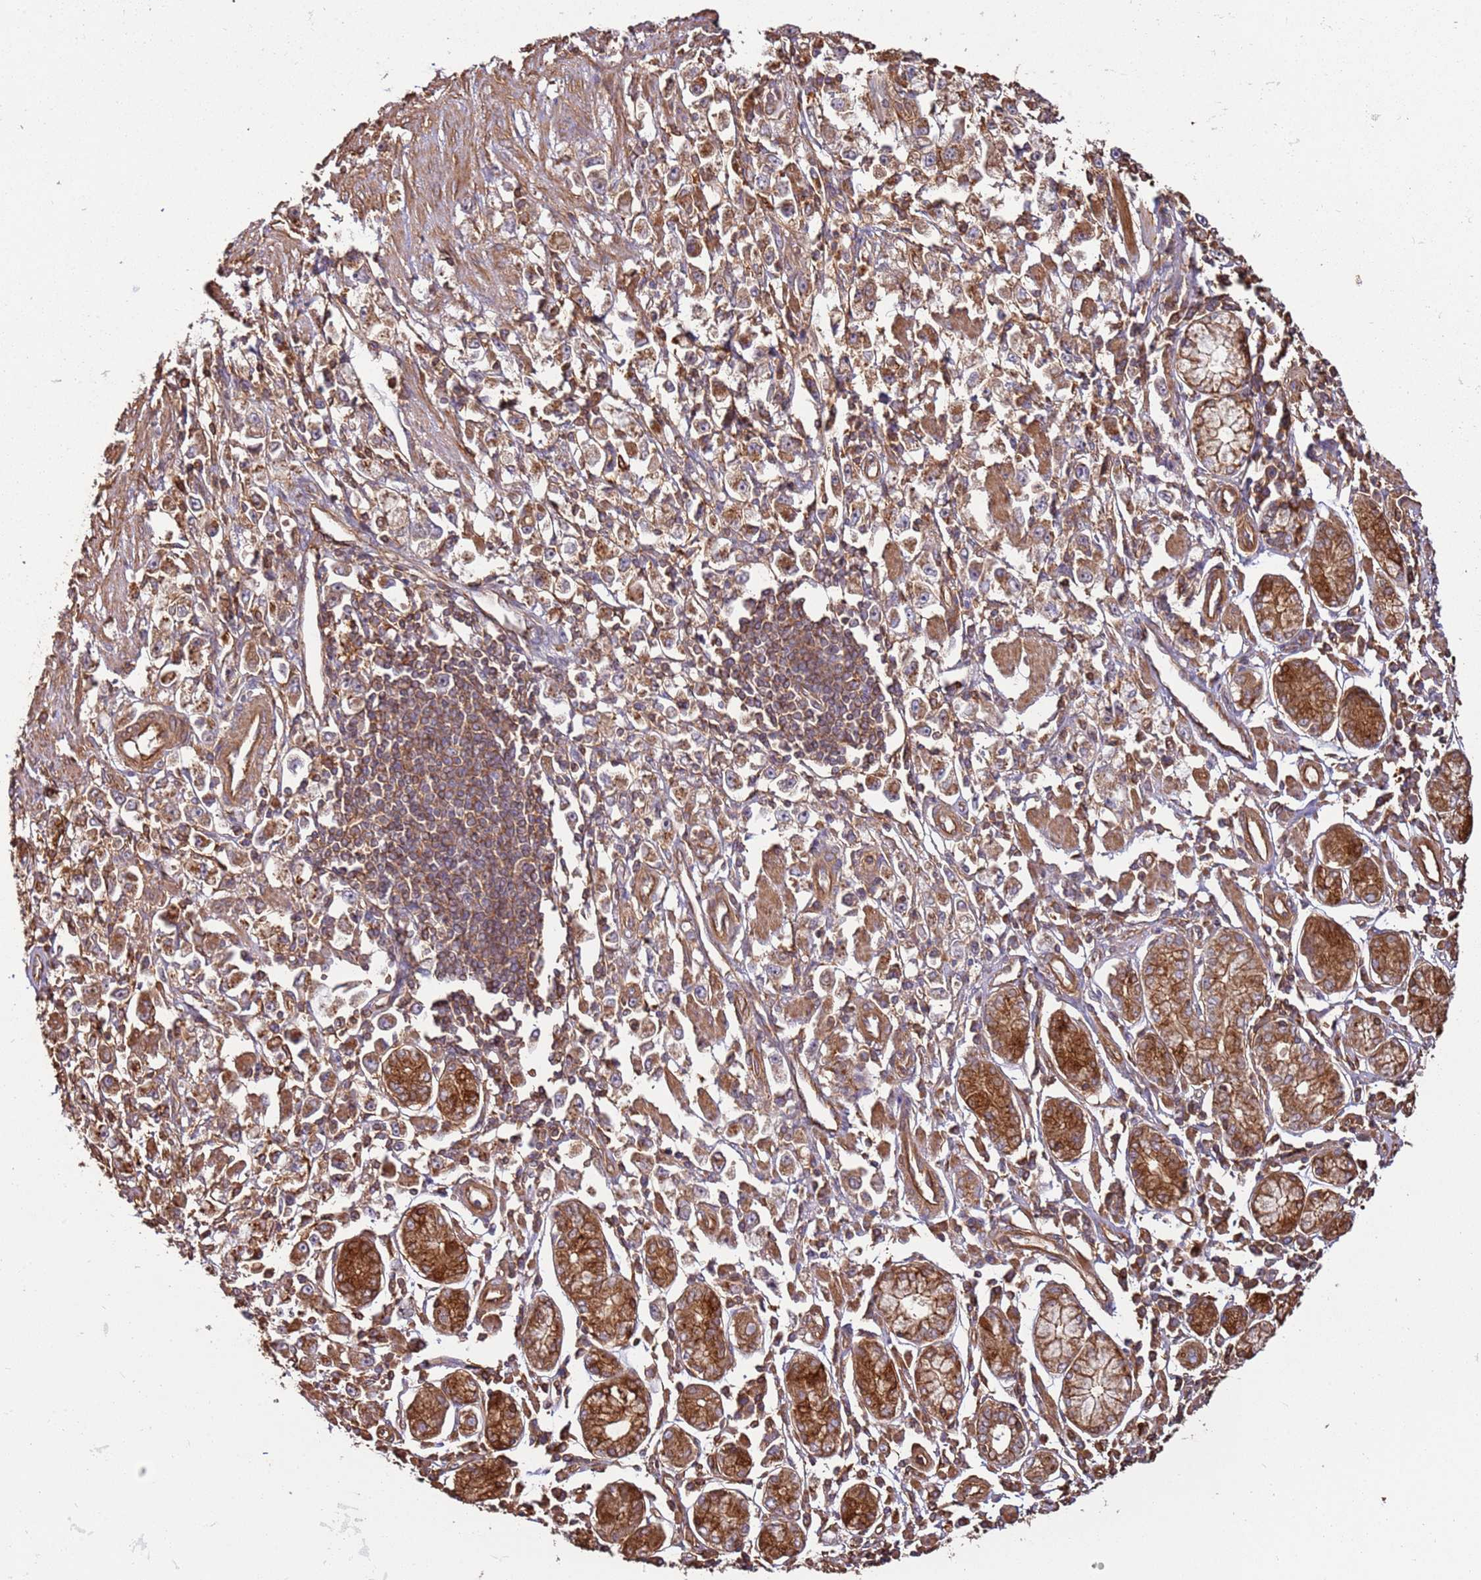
{"staining": {"intensity": "moderate", "quantity": ">75%", "location": "cytoplasmic/membranous"}, "tissue": "stomach cancer", "cell_type": "Tumor cells", "image_type": "cancer", "snomed": [{"axis": "morphology", "description": "Adenocarcinoma, NOS"}, {"axis": "topography", "description": "Stomach"}], "caption": "The micrograph reveals immunohistochemical staining of stomach cancer (adenocarcinoma). There is moderate cytoplasmic/membranous expression is appreciated in about >75% of tumor cells.", "gene": "ACVR2A", "patient": {"sex": "female", "age": 59}}